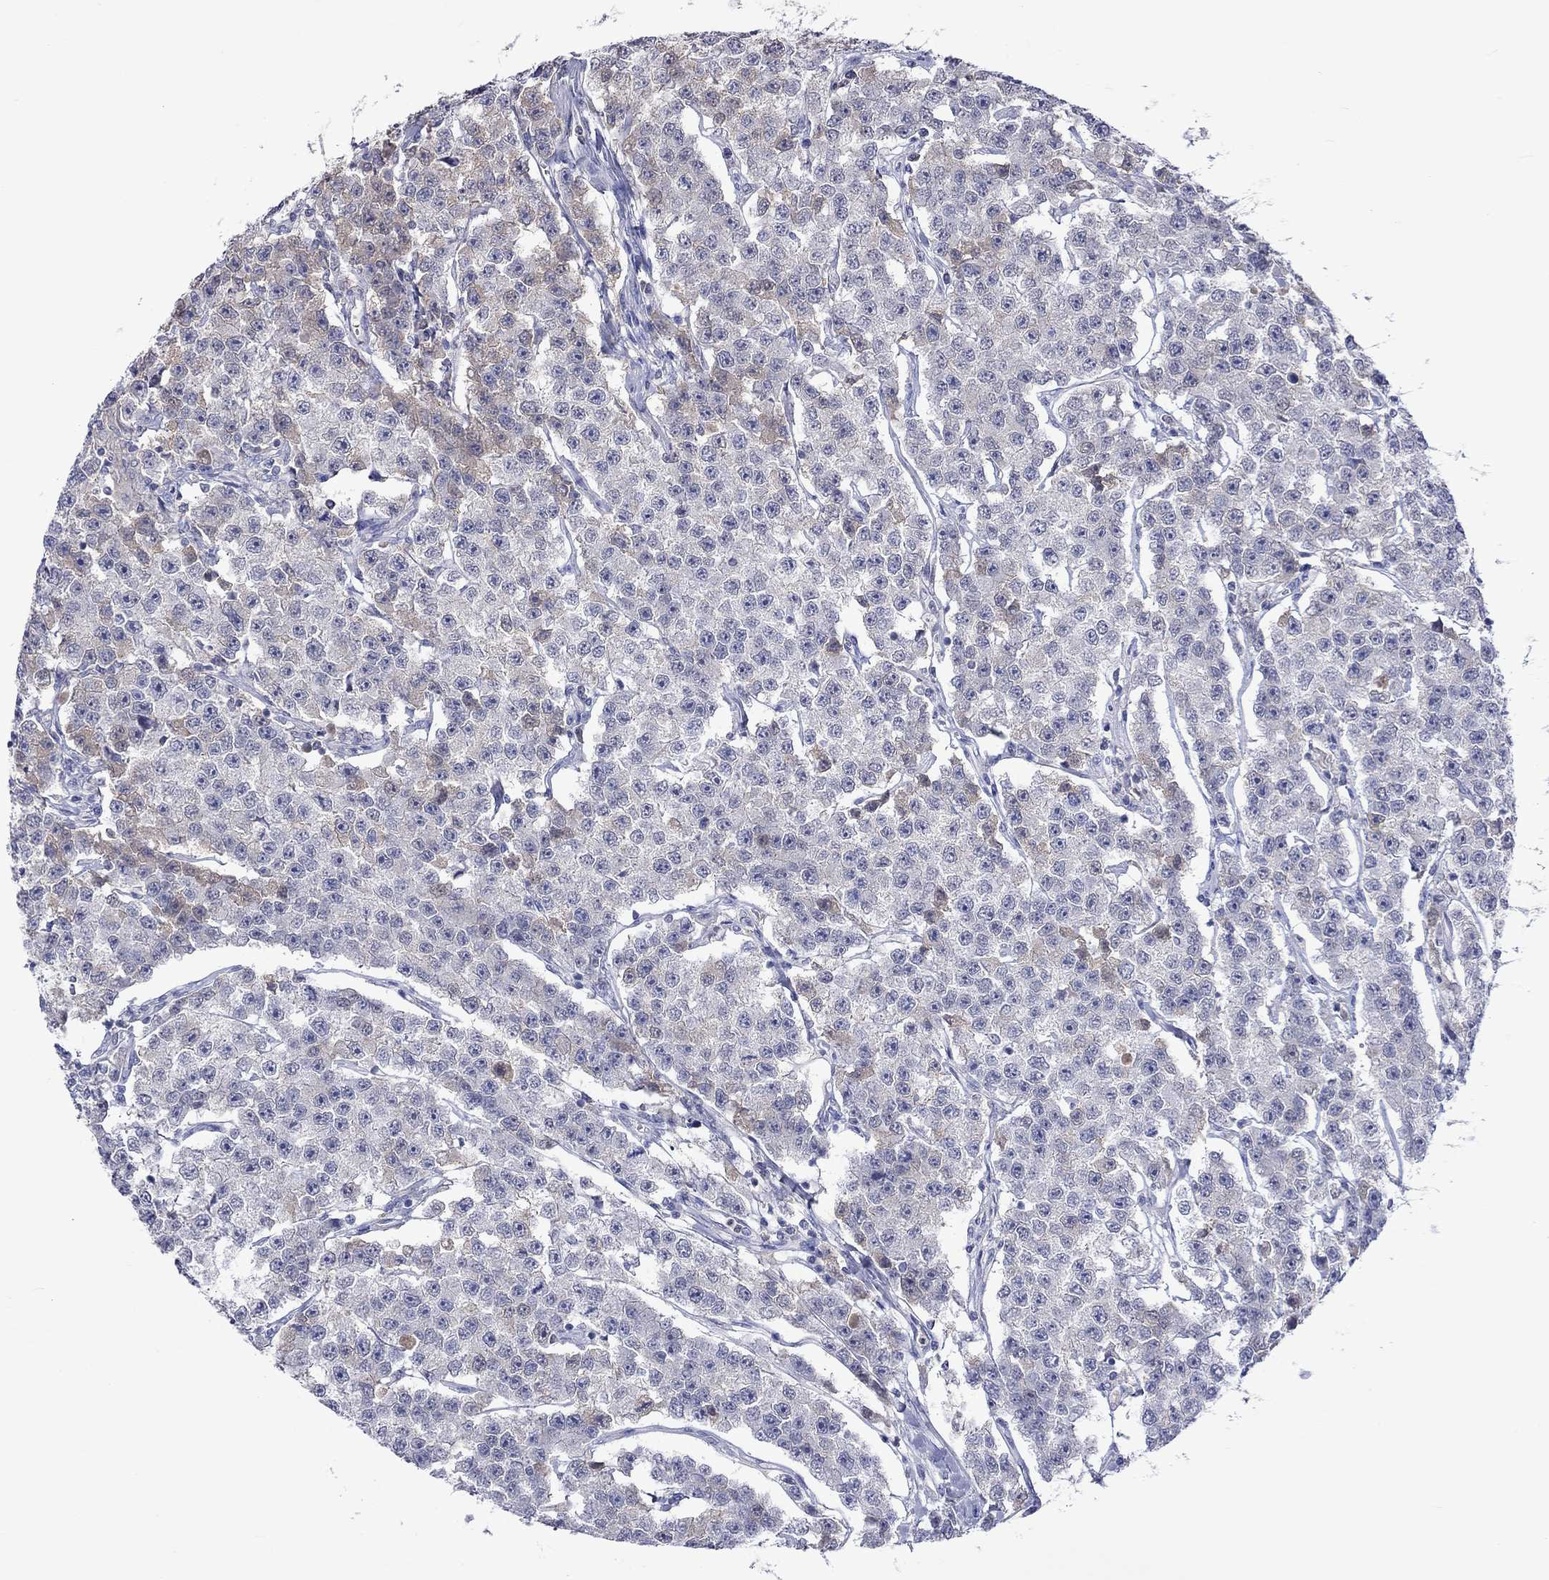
{"staining": {"intensity": "weak", "quantity": "<25%", "location": "cytoplasmic/membranous"}, "tissue": "testis cancer", "cell_type": "Tumor cells", "image_type": "cancer", "snomed": [{"axis": "morphology", "description": "Seminoma, NOS"}, {"axis": "topography", "description": "Testis"}], "caption": "The histopathology image demonstrates no staining of tumor cells in testis cancer.", "gene": "LRFN4", "patient": {"sex": "male", "age": 59}}